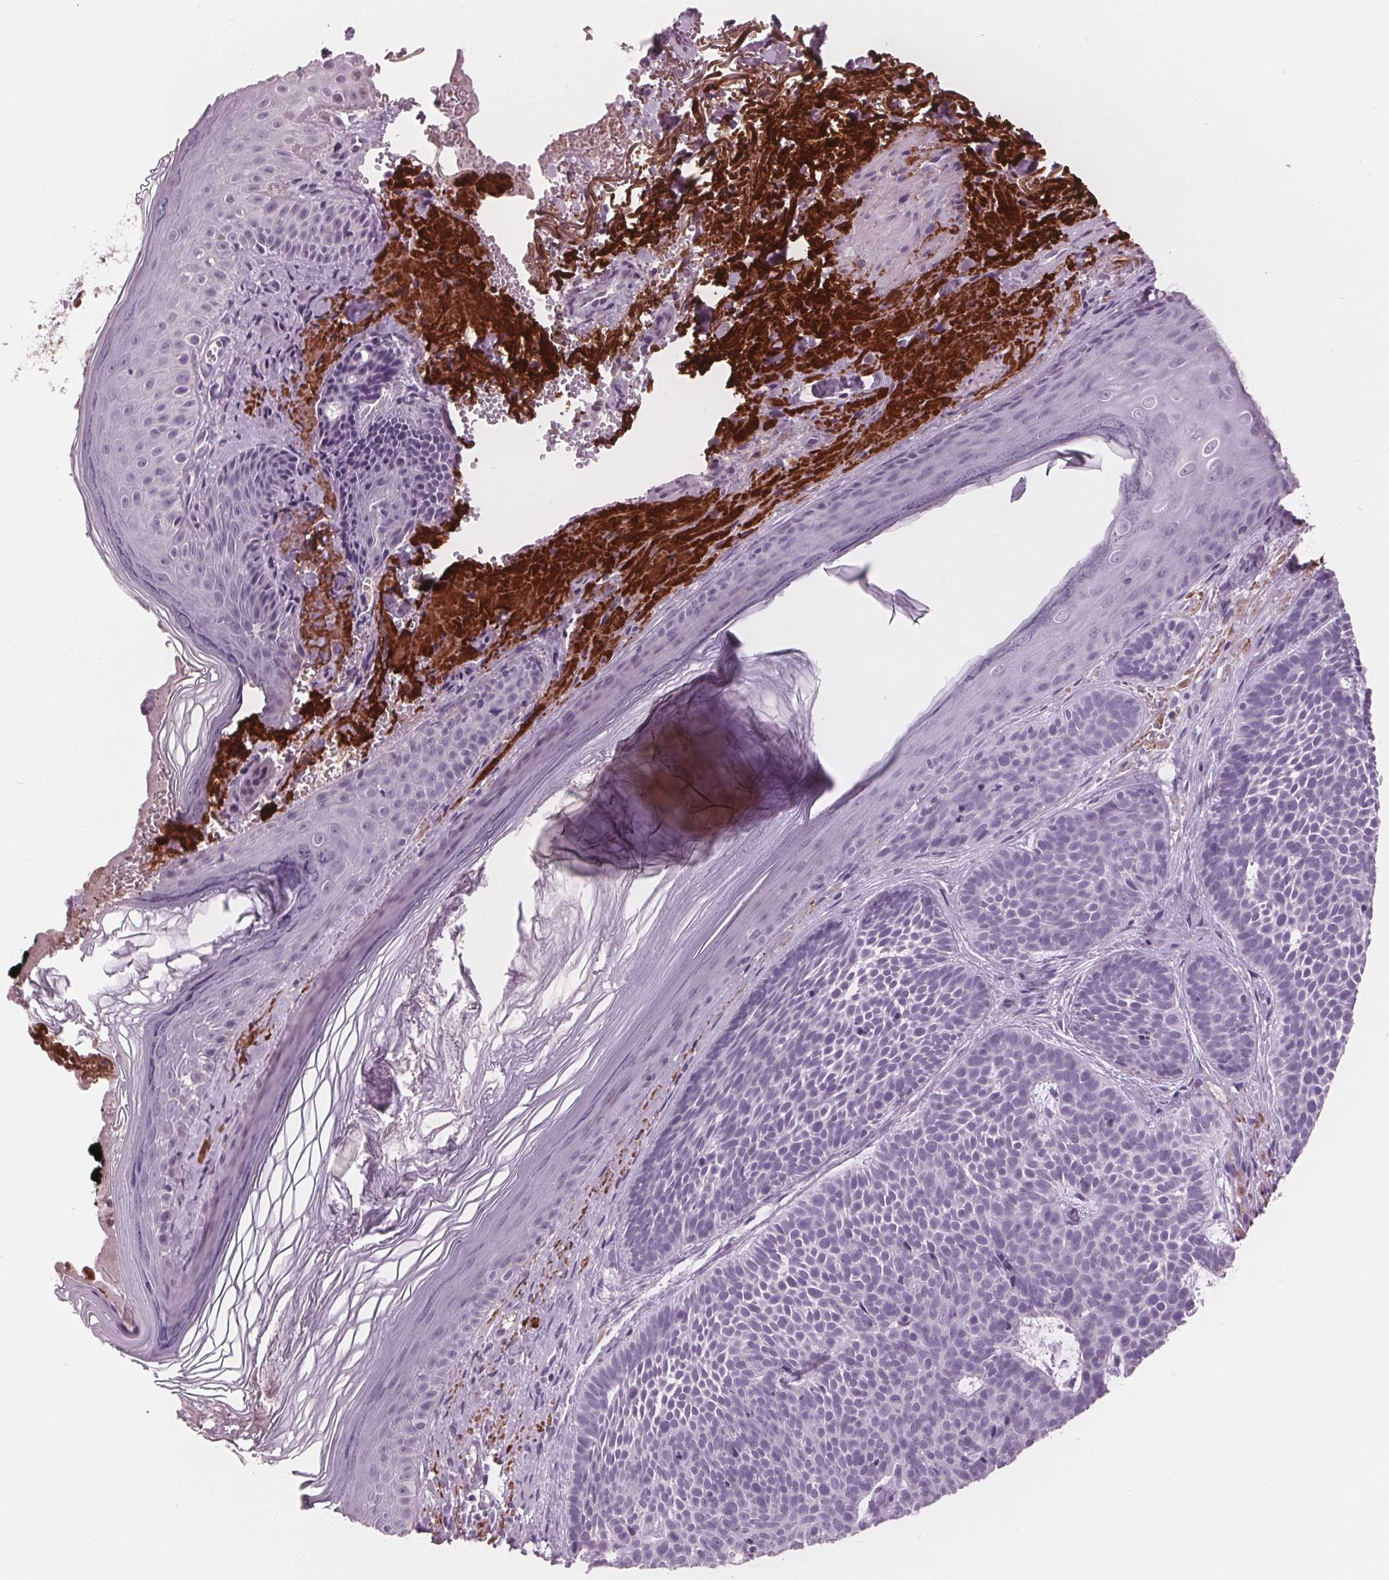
{"staining": {"intensity": "negative", "quantity": "none", "location": "none"}, "tissue": "skin cancer", "cell_type": "Tumor cells", "image_type": "cancer", "snomed": [{"axis": "morphology", "description": "Basal cell carcinoma"}, {"axis": "topography", "description": "Skin"}], "caption": "An immunohistochemistry (IHC) image of skin cancer (basal cell carcinoma) is shown. There is no staining in tumor cells of skin cancer (basal cell carcinoma).", "gene": "AMBP", "patient": {"sex": "male", "age": 81}}